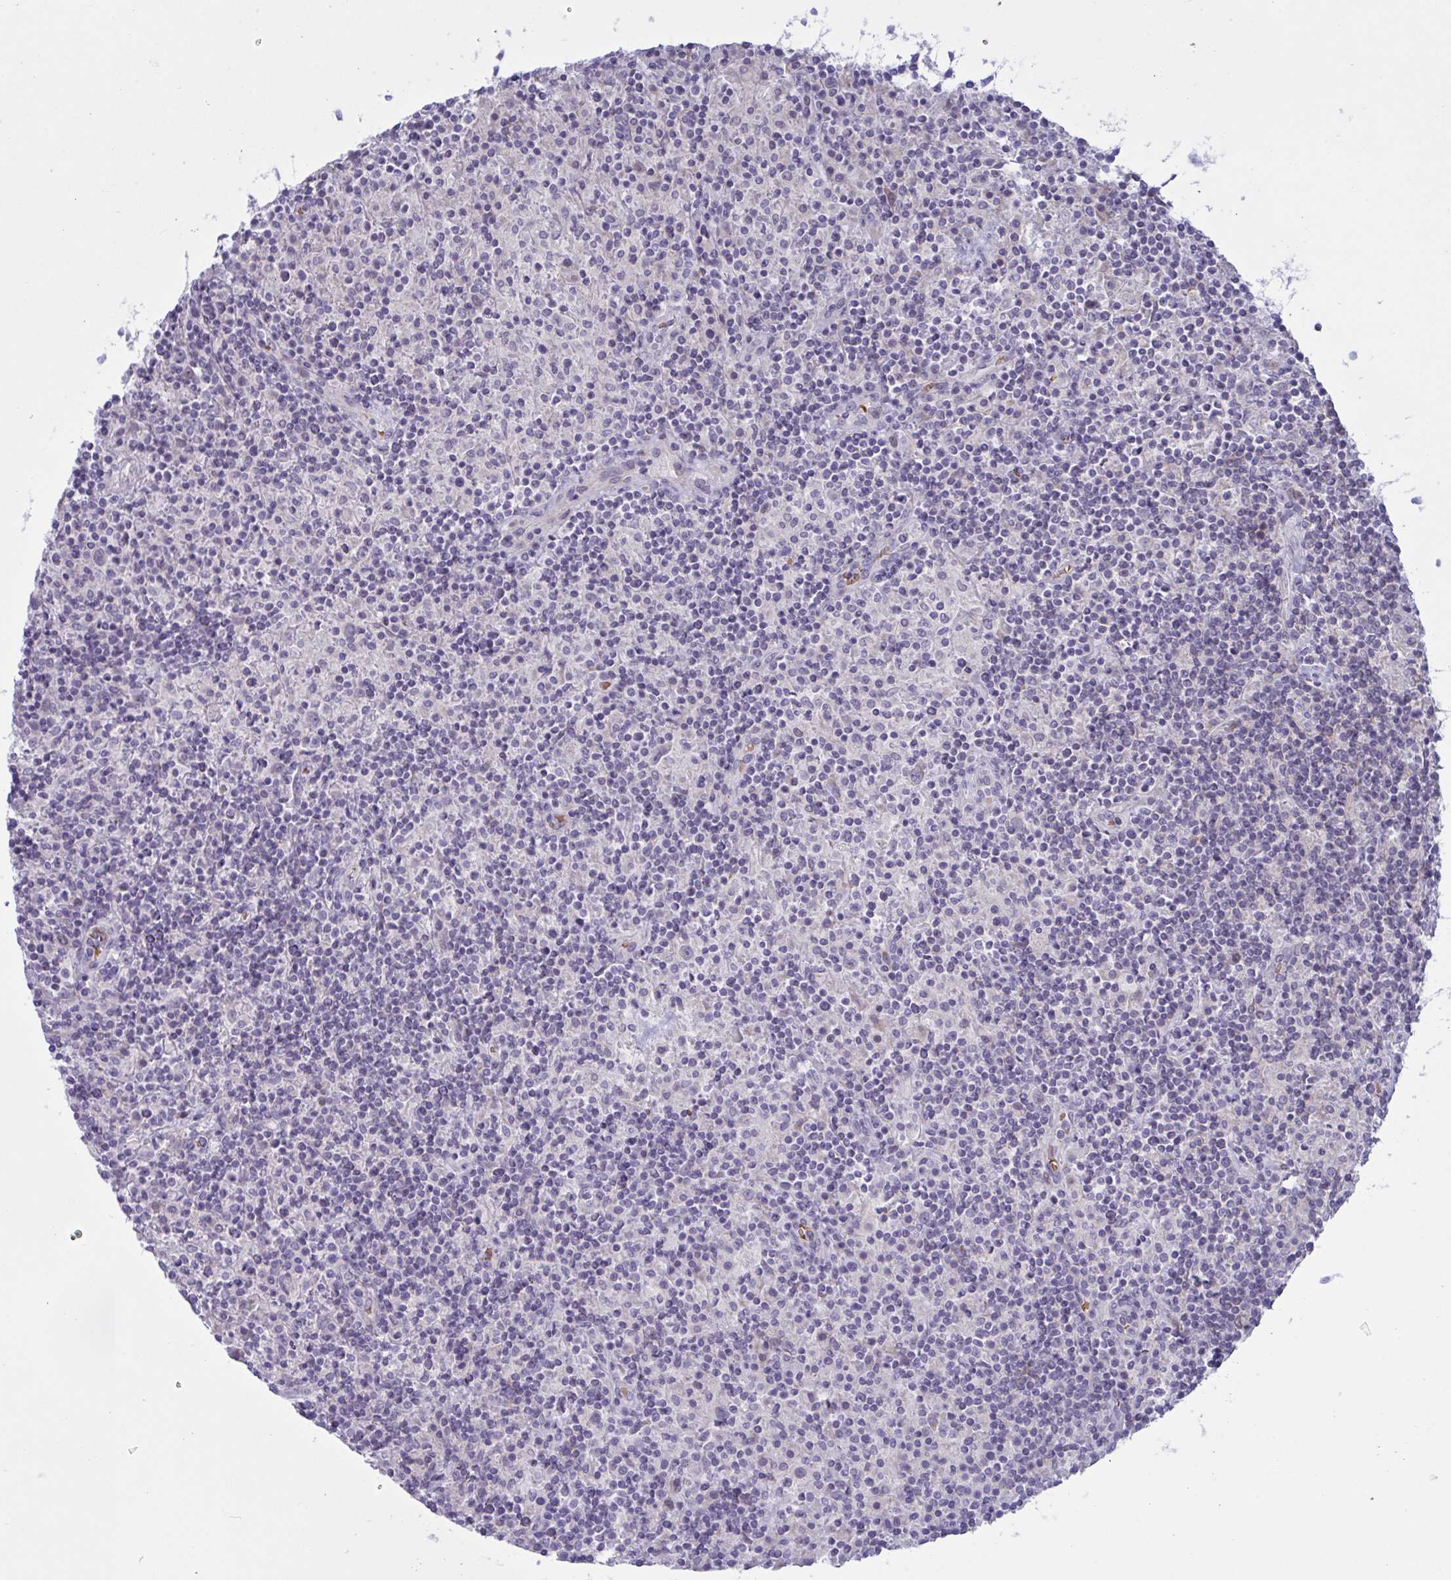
{"staining": {"intensity": "negative", "quantity": "none", "location": "none"}, "tissue": "lymphoma", "cell_type": "Tumor cells", "image_type": "cancer", "snomed": [{"axis": "morphology", "description": "Hodgkin's disease, NOS"}, {"axis": "topography", "description": "Lymph node"}], "caption": "This image is of lymphoma stained with immunohistochemistry to label a protein in brown with the nuclei are counter-stained blue. There is no staining in tumor cells. The staining was performed using DAB (3,3'-diaminobenzidine) to visualize the protein expression in brown, while the nuclei were stained in blue with hematoxylin (Magnification: 20x).", "gene": "VWC2", "patient": {"sex": "male", "age": 70}}